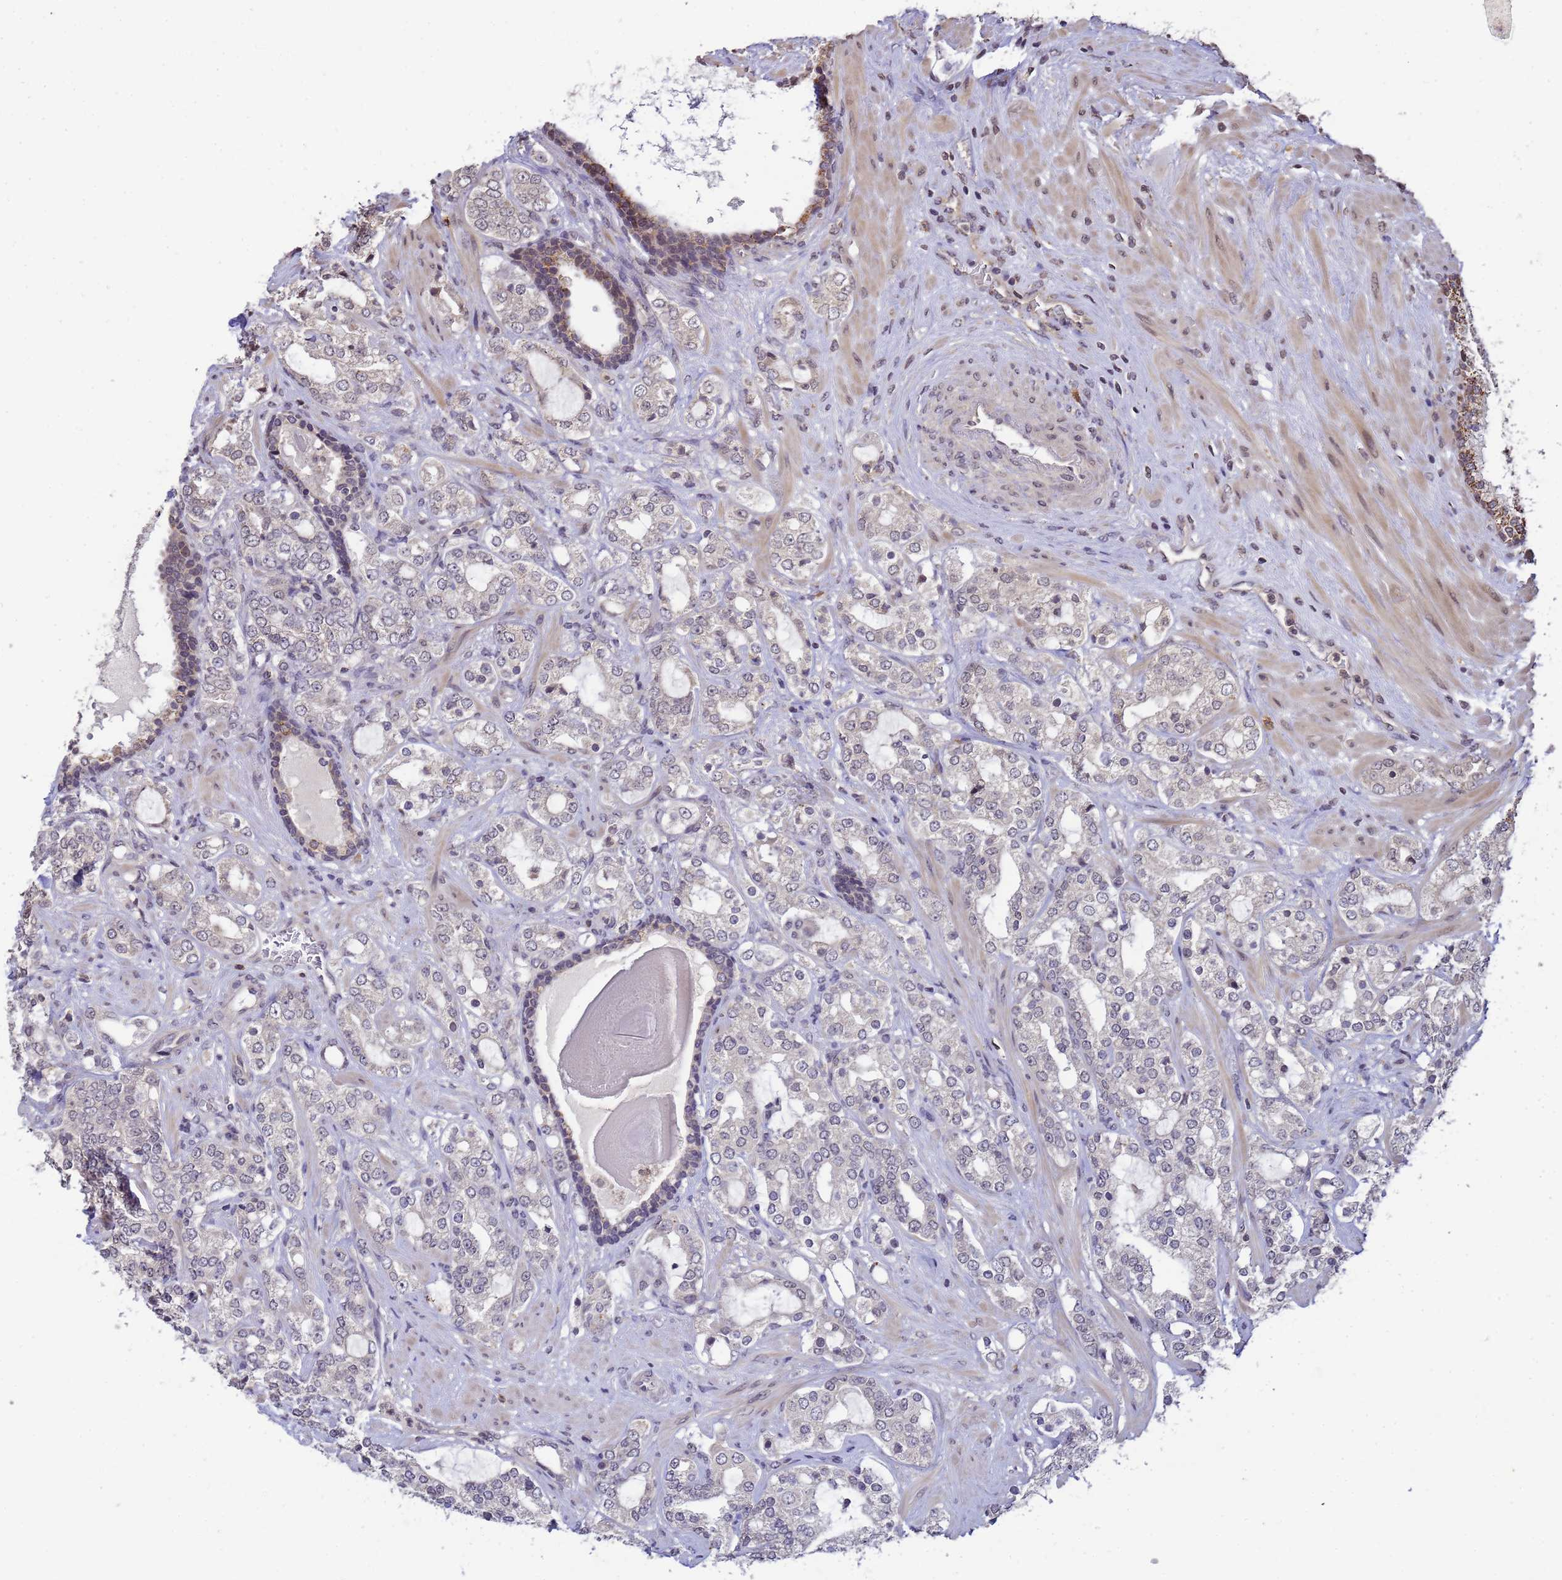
{"staining": {"intensity": "negative", "quantity": "none", "location": "none"}, "tissue": "prostate cancer", "cell_type": "Tumor cells", "image_type": "cancer", "snomed": [{"axis": "morphology", "description": "Adenocarcinoma, High grade"}, {"axis": "topography", "description": "Prostate"}], "caption": "Histopathology image shows no protein positivity in tumor cells of prostate high-grade adenocarcinoma tissue.", "gene": "MYL7", "patient": {"sex": "male", "age": 64}}